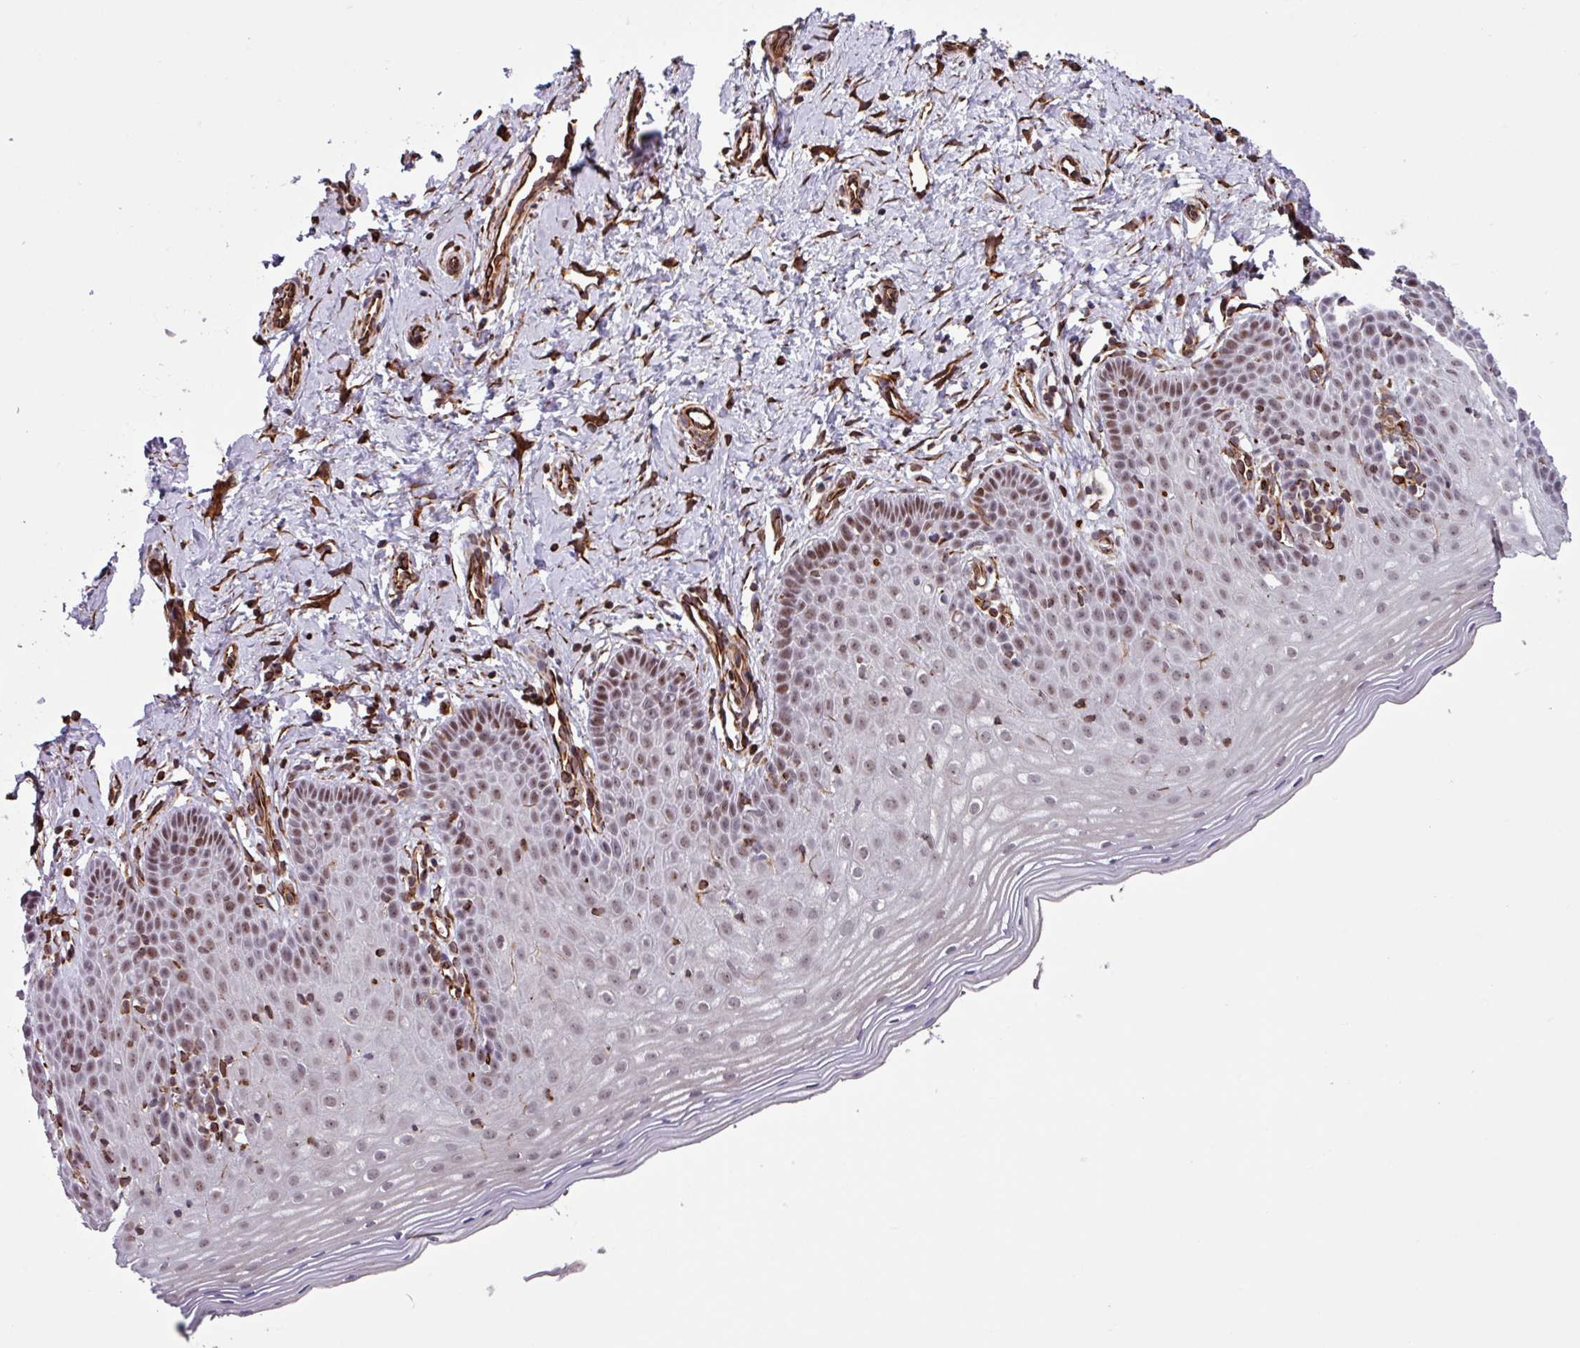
{"staining": {"intensity": "moderate", "quantity": "25%-75%", "location": "nuclear"}, "tissue": "cervix", "cell_type": "Squamous epithelial cells", "image_type": "normal", "snomed": [{"axis": "morphology", "description": "Normal tissue, NOS"}, {"axis": "topography", "description": "Cervix"}], "caption": "Immunohistochemical staining of unremarkable cervix reveals 25%-75% levels of moderate nuclear protein staining in approximately 25%-75% of squamous epithelial cells.", "gene": "CHD3", "patient": {"sex": "female", "age": 36}}